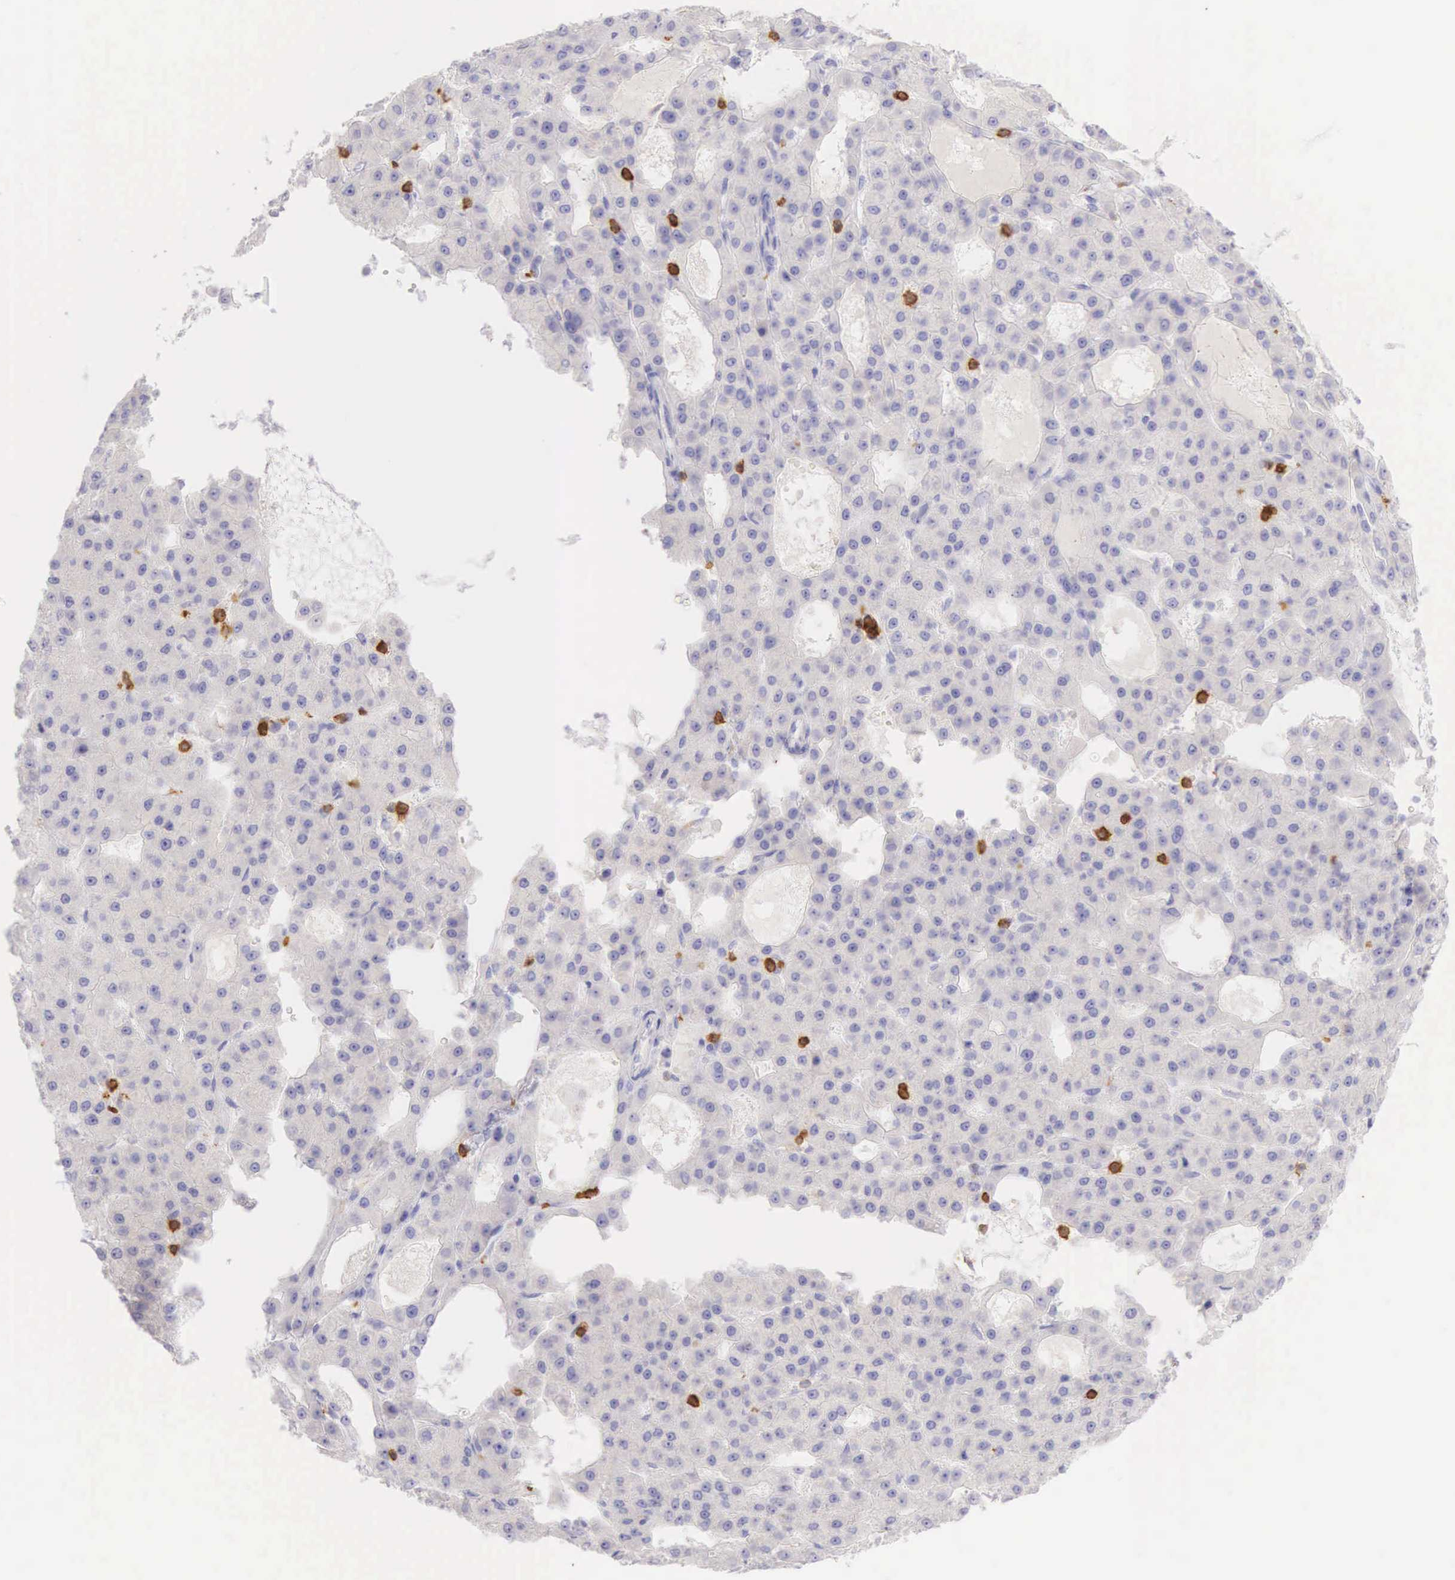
{"staining": {"intensity": "negative", "quantity": "none", "location": "none"}, "tissue": "liver cancer", "cell_type": "Tumor cells", "image_type": "cancer", "snomed": [{"axis": "morphology", "description": "Carcinoma, Hepatocellular, NOS"}, {"axis": "topography", "description": "Liver"}], "caption": "A micrograph of human liver cancer is negative for staining in tumor cells.", "gene": "CD3E", "patient": {"sex": "male", "age": 47}}